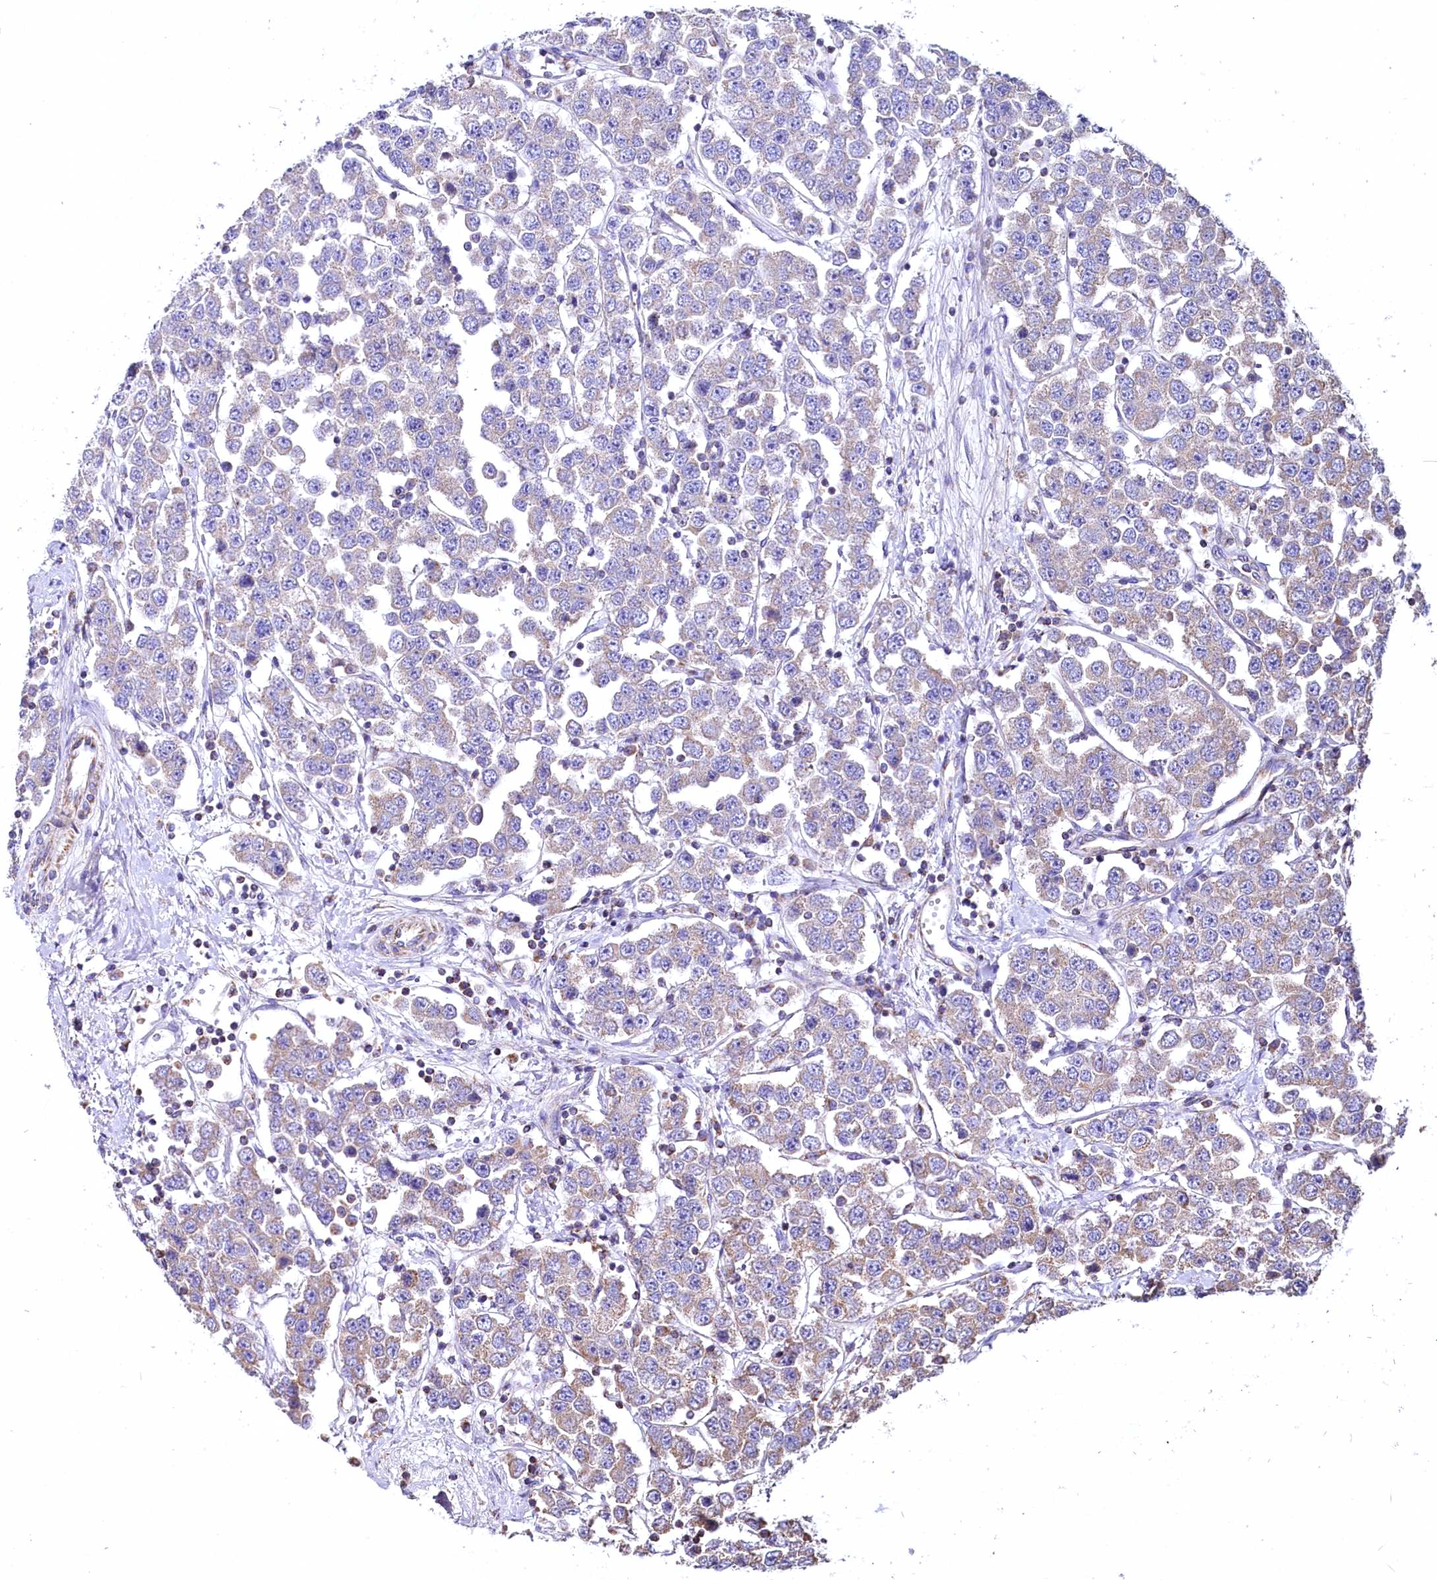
{"staining": {"intensity": "weak", "quantity": "<25%", "location": "cytoplasmic/membranous"}, "tissue": "testis cancer", "cell_type": "Tumor cells", "image_type": "cancer", "snomed": [{"axis": "morphology", "description": "Seminoma, NOS"}, {"axis": "topography", "description": "Testis"}], "caption": "Tumor cells are negative for protein expression in human testis seminoma.", "gene": "NUDT15", "patient": {"sex": "male", "age": 28}}